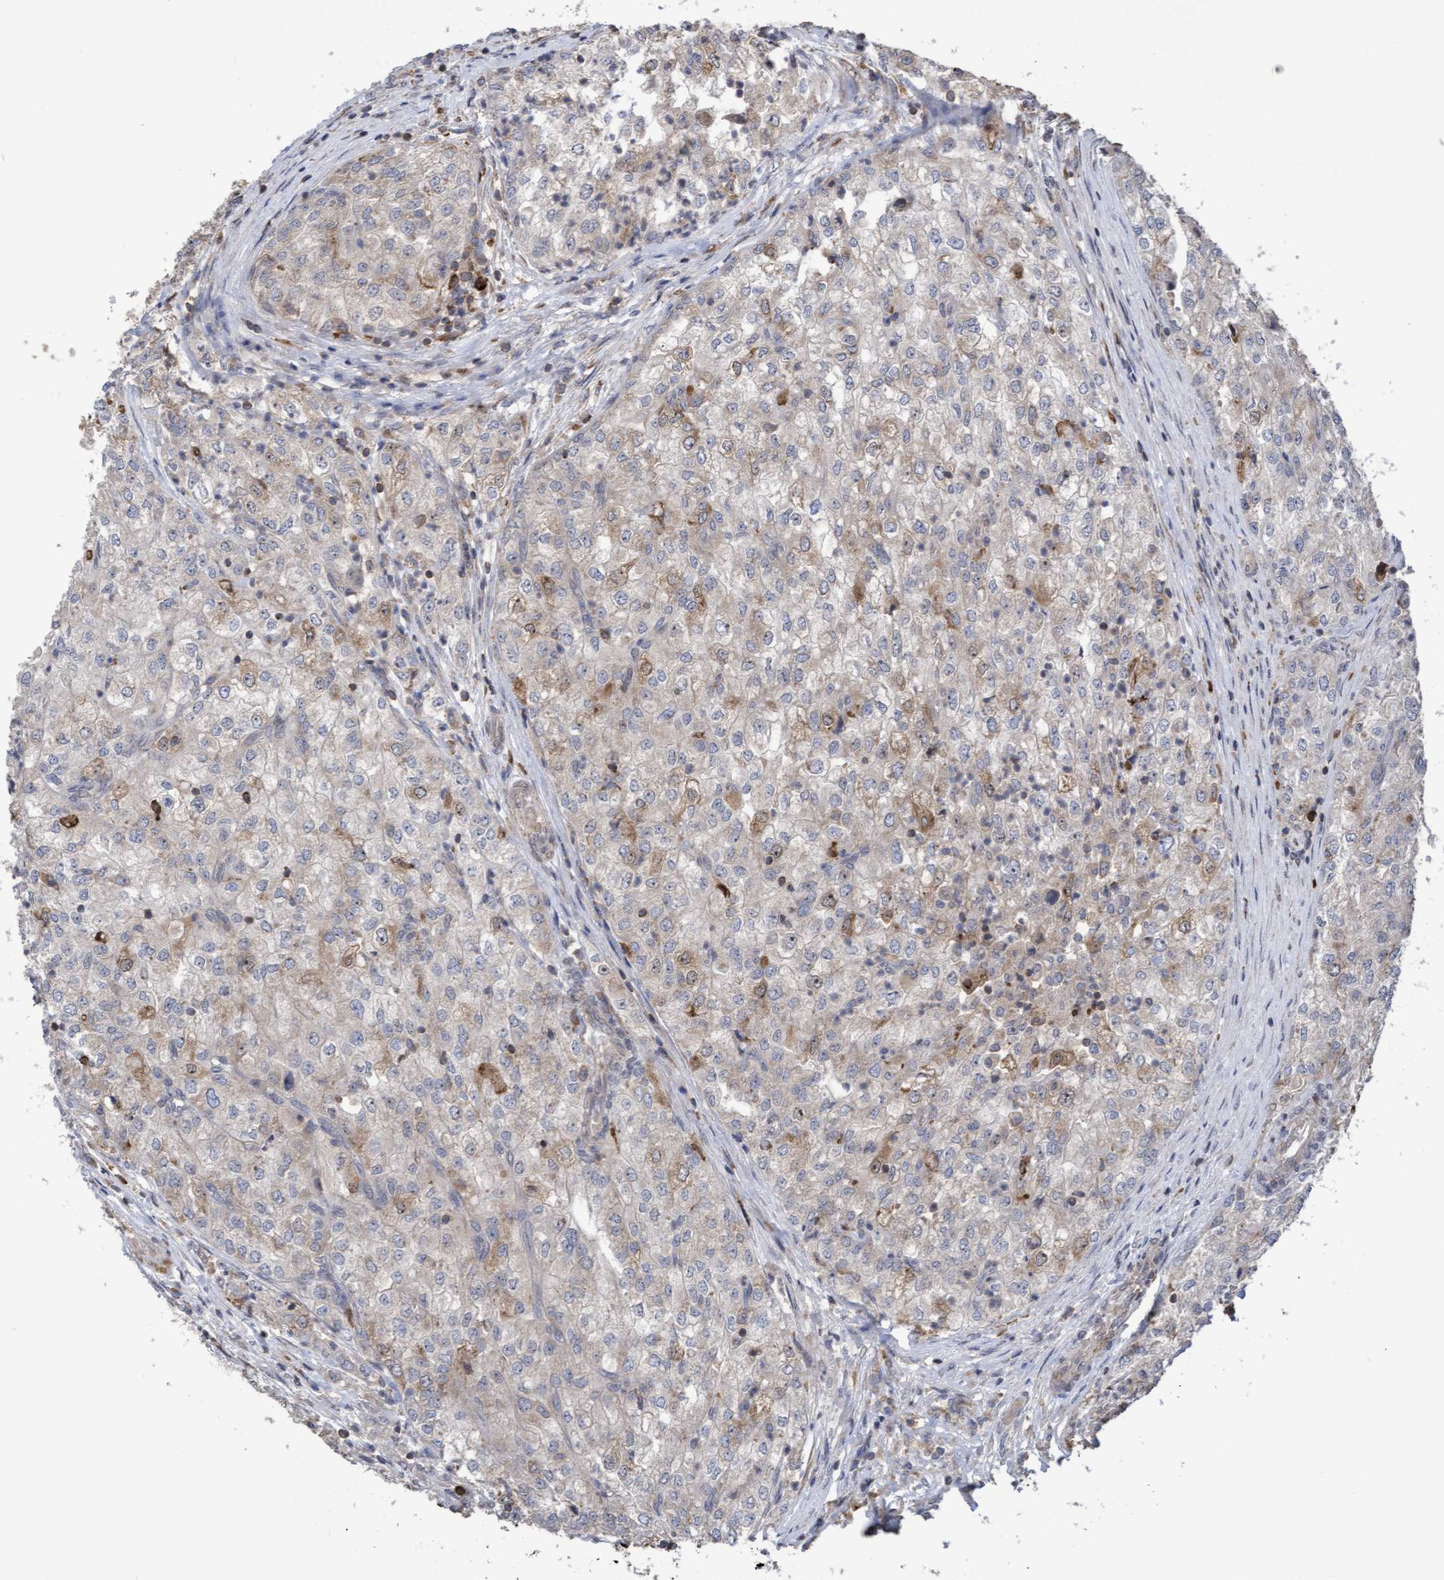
{"staining": {"intensity": "weak", "quantity": "25%-75%", "location": "cytoplasmic/membranous"}, "tissue": "renal cancer", "cell_type": "Tumor cells", "image_type": "cancer", "snomed": [{"axis": "morphology", "description": "Adenocarcinoma, NOS"}, {"axis": "topography", "description": "Kidney"}], "caption": "Weak cytoplasmic/membranous expression is appreciated in approximately 25%-75% of tumor cells in renal cancer (adenocarcinoma).", "gene": "SLBP", "patient": {"sex": "female", "age": 54}}